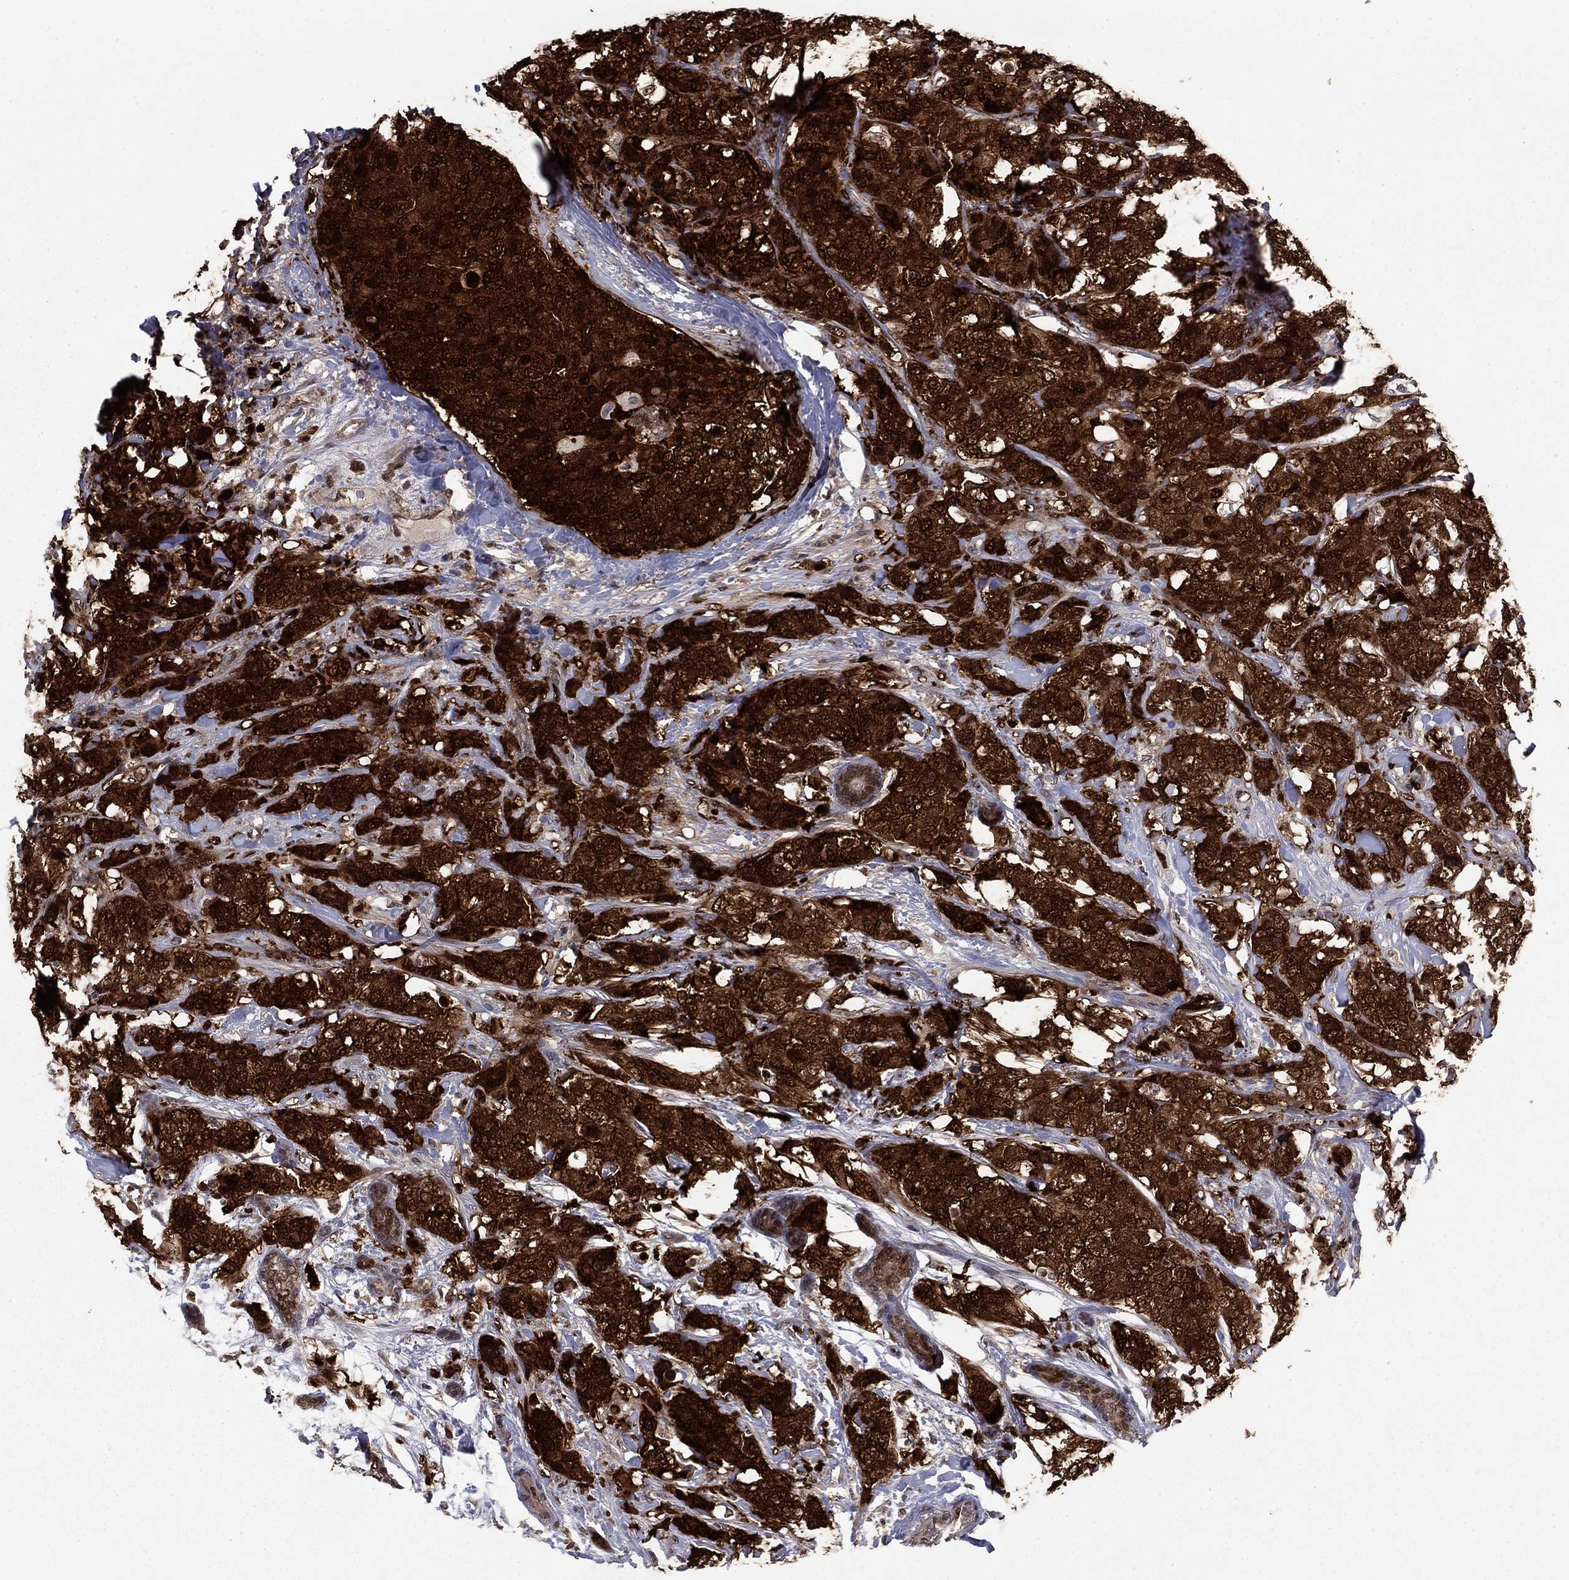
{"staining": {"intensity": "strong", "quantity": ">75%", "location": "cytoplasmic/membranous"}, "tissue": "breast cancer", "cell_type": "Tumor cells", "image_type": "cancer", "snomed": [{"axis": "morphology", "description": "Lobular carcinoma"}, {"axis": "topography", "description": "Breast"}], "caption": "Breast cancer stained with DAB immunohistochemistry (IHC) displays high levels of strong cytoplasmic/membranous staining in approximately >75% of tumor cells.", "gene": "FKBP4", "patient": {"sex": "female", "age": 59}}